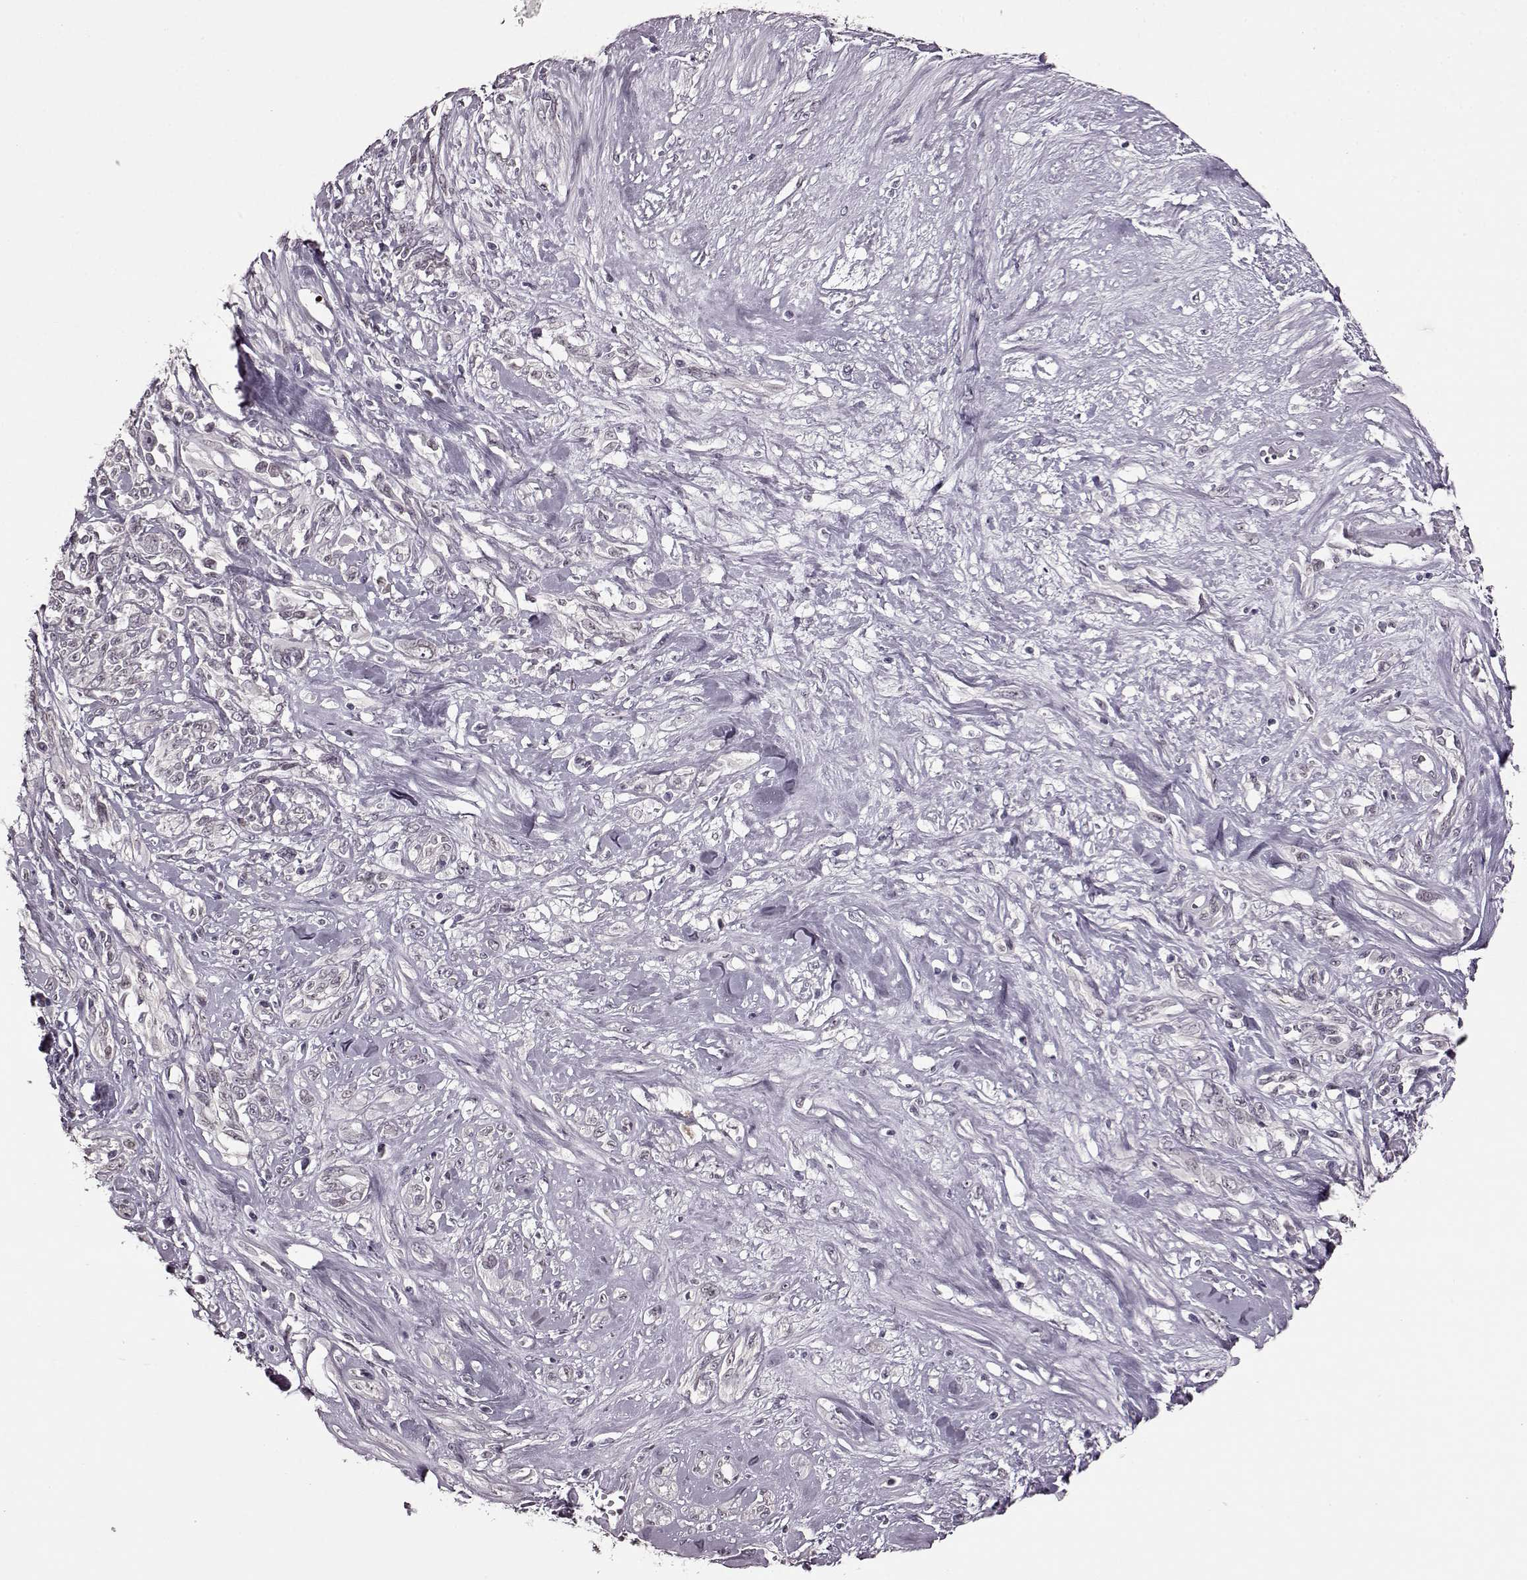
{"staining": {"intensity": "negative", "quantity": "none", "location": "none"}, "tissue": "melanoma", "cell_type": "Tumor cells", "image_type": "cancer", "snomed": [{"axis": "morphology", "description": "Malignant melanoma, NOS"}, {"axis": "topography", "description": "Skin"}], "caption": "Tumor cells show no significant protein positivity in malignant melanoma.", "gene": "STX1B", "patient": {"sex": "female", "age": 91}}